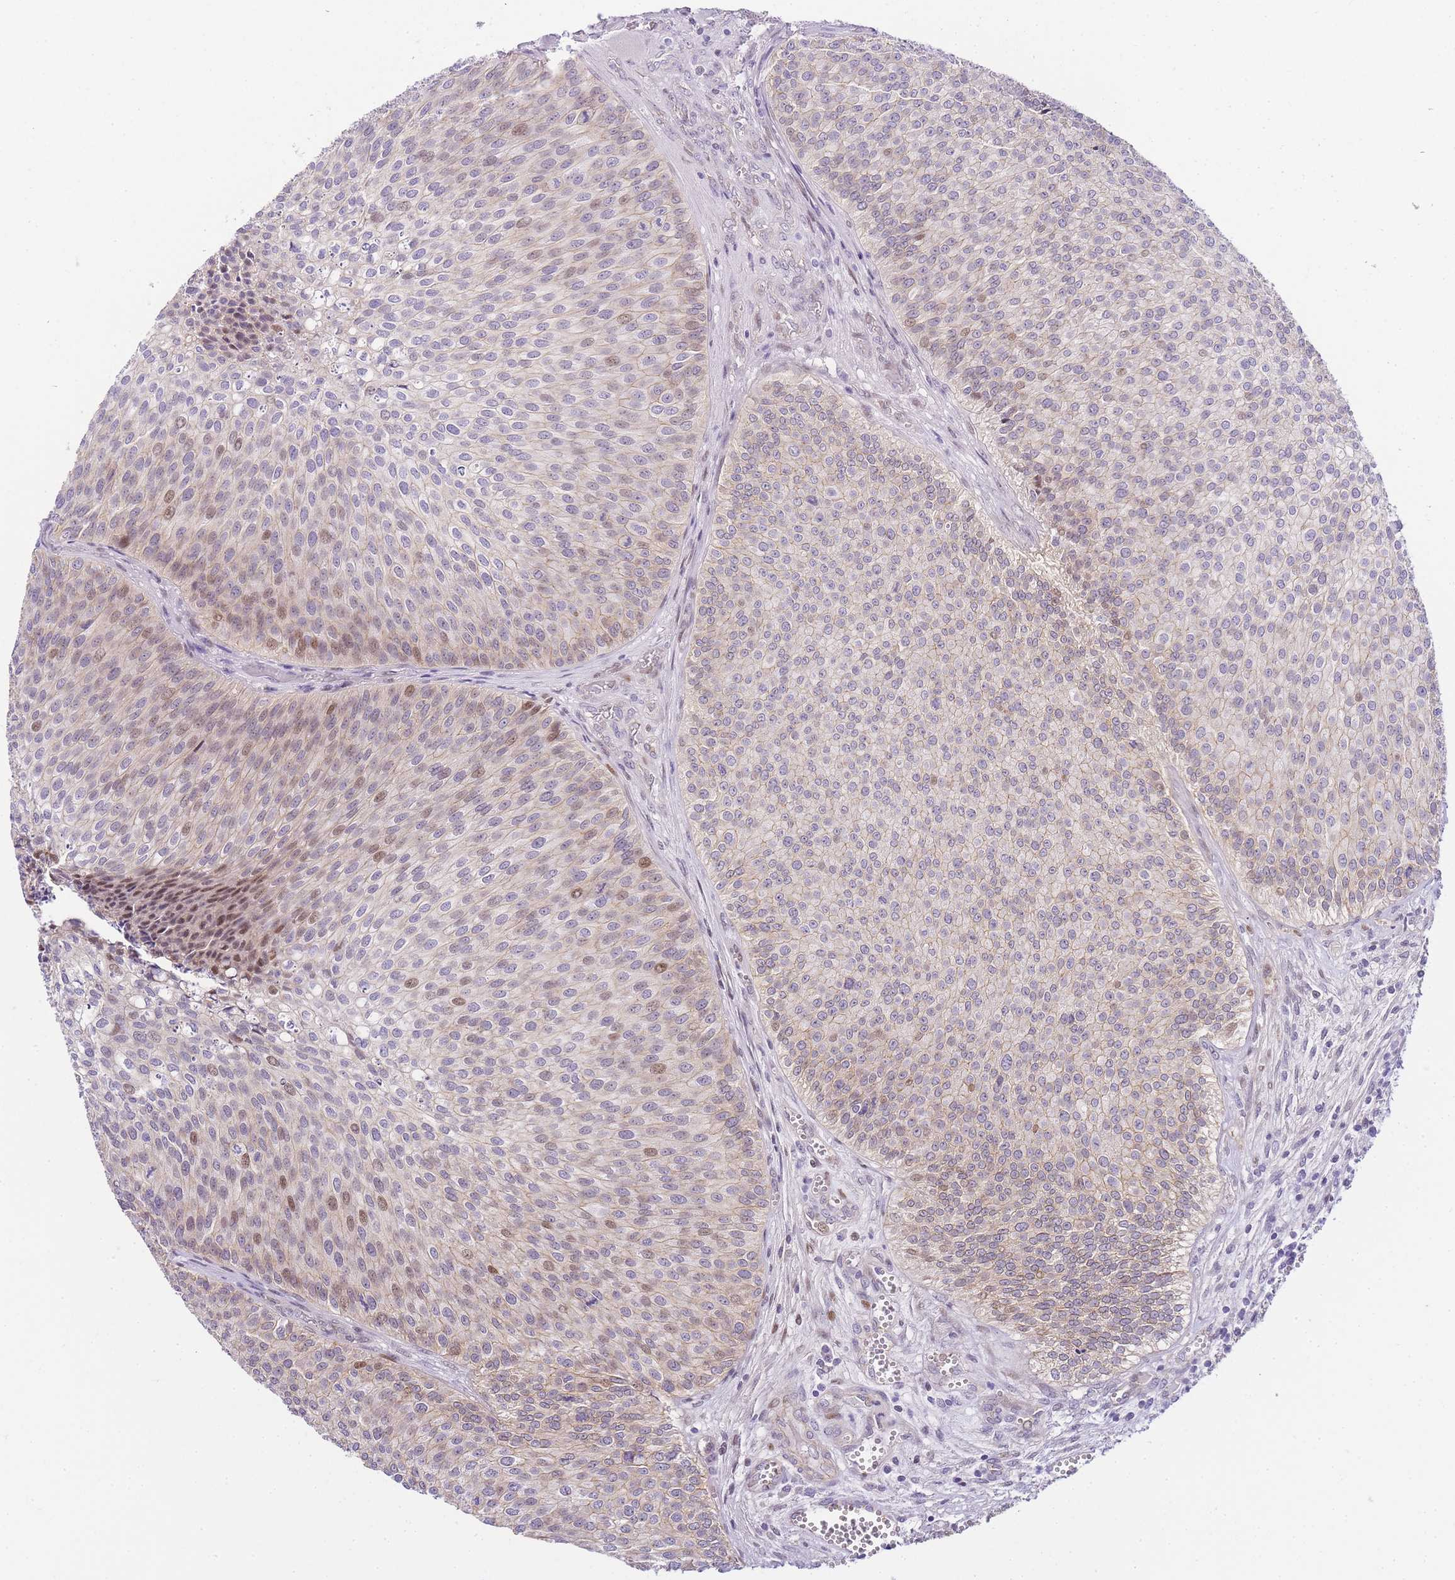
{"staining": {"intensity": "moderate", "quantity": "<25%", "location": "nuclear"}, "tissue": "urothelial cancer", "cell_type": "Tumor cells", "image_type": "cancer", "snomed": [{"axis": "morphology", "description": "Urothelial carcinoma, Low grade"}, {"axis": "topography", "description": "Urinary bladder"}], "caption": "Low-grade urothelial carcinoma stained with immunohistochemistry (IHC) reveals moderate nuclear expression in about <25% of tumor cells.", "gene": "CLBA1", "patient": {"sex": "male", "age": 84}}